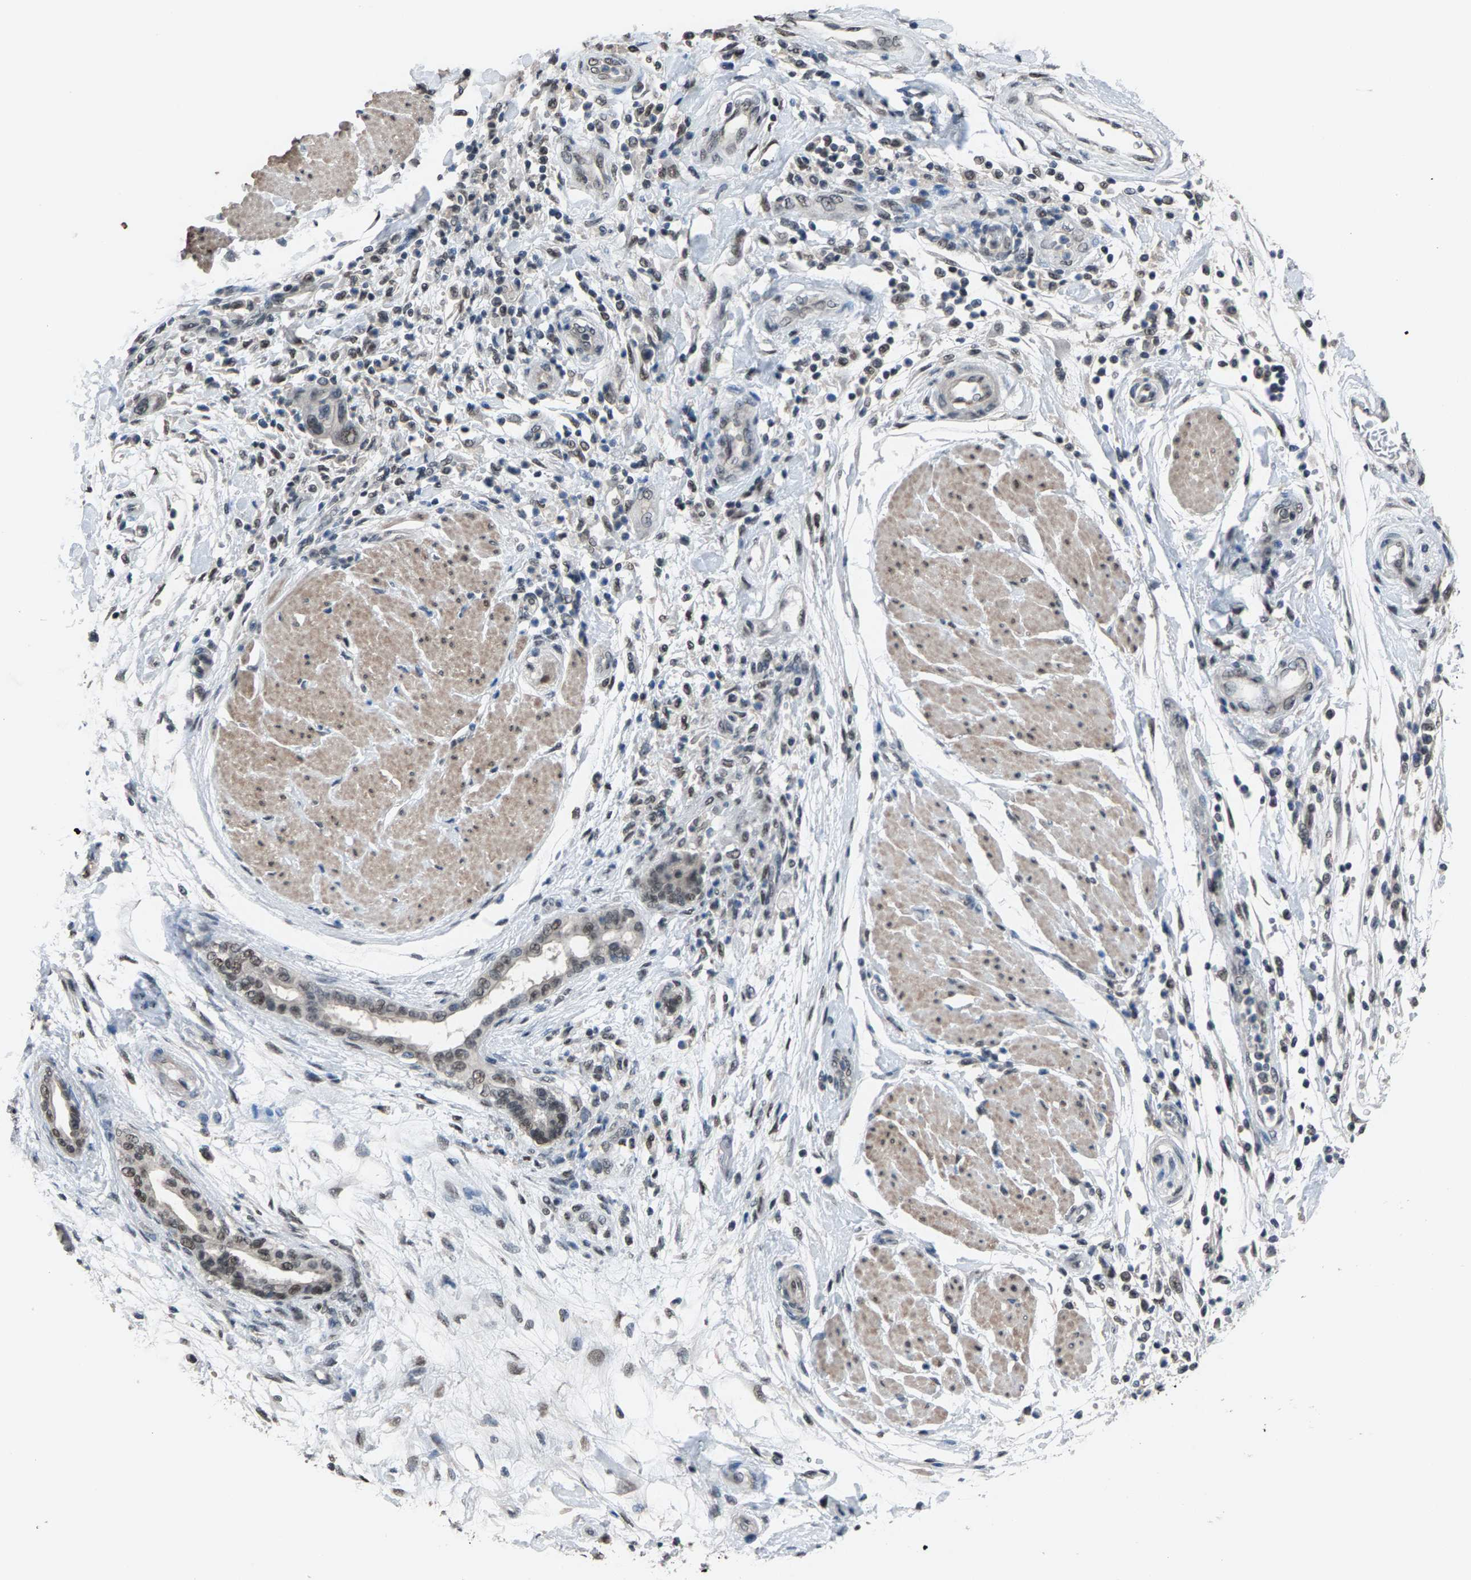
{"staining": {"intensity": "weak", "quantity": "25%-75%", "location": "nuclear"}, "tissue": "pancreatic cancer", "cell_type": "Tumor cells", "image_type": "cancer", "snomed": [{"axis": "morphology", "description": "Normal tissue, NOS"}, {"axis": "morphology", "description": "Adenocarcinoma, NOS"}, {"axis": "topography", "description": "Pancreas"}], "caption": "This is a histology image of immunohistochemistry staining of adenocarcinoma (pancreatic), which shows weak expression in the nuclear of tumor cells.", "gene": "ZNF276", "patient": {"sex": "female", "age": 71}}